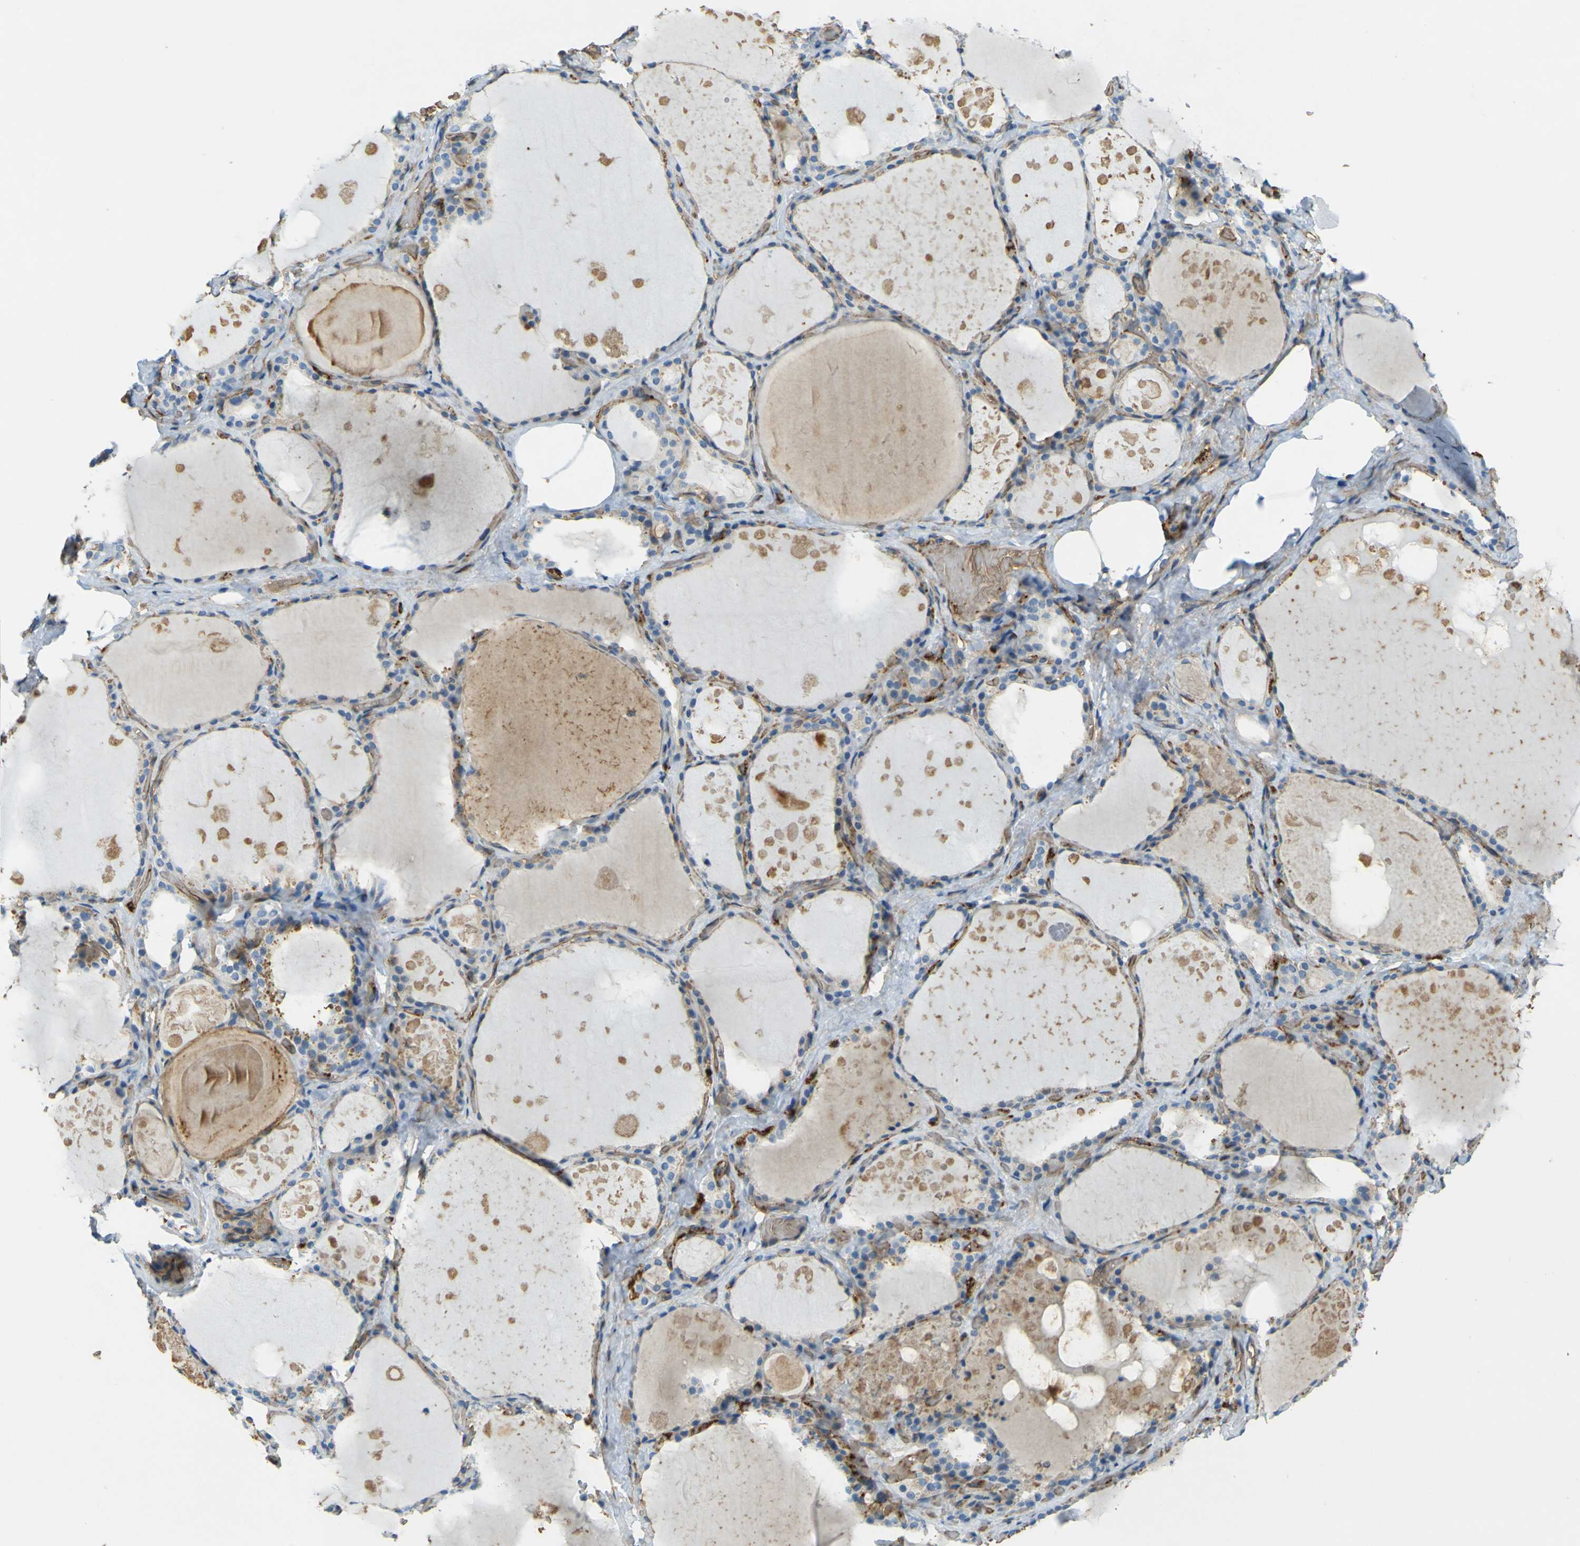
{"staining": {"intensity": "weak", "quantity": "25%-75%", "location": "cytoplasmic/membranous"}, "tissue": "thyroid gland", "cell_type": "Glandular cells", "image_type": "normal", "snomed": [{"axis": "morphology", "description": "Normal tissue, NOS"}, {"axis": "topography", "description": "Thyroid gland"}], "caption": "Protein positivity by IHC reveals weak cytoplasmic/membranous positivity in approximately 25%-75% of glandular cells in normal thyroid gland.", "gene": "PLXDC1", "patient": {"sex": "male", "age": 61}}